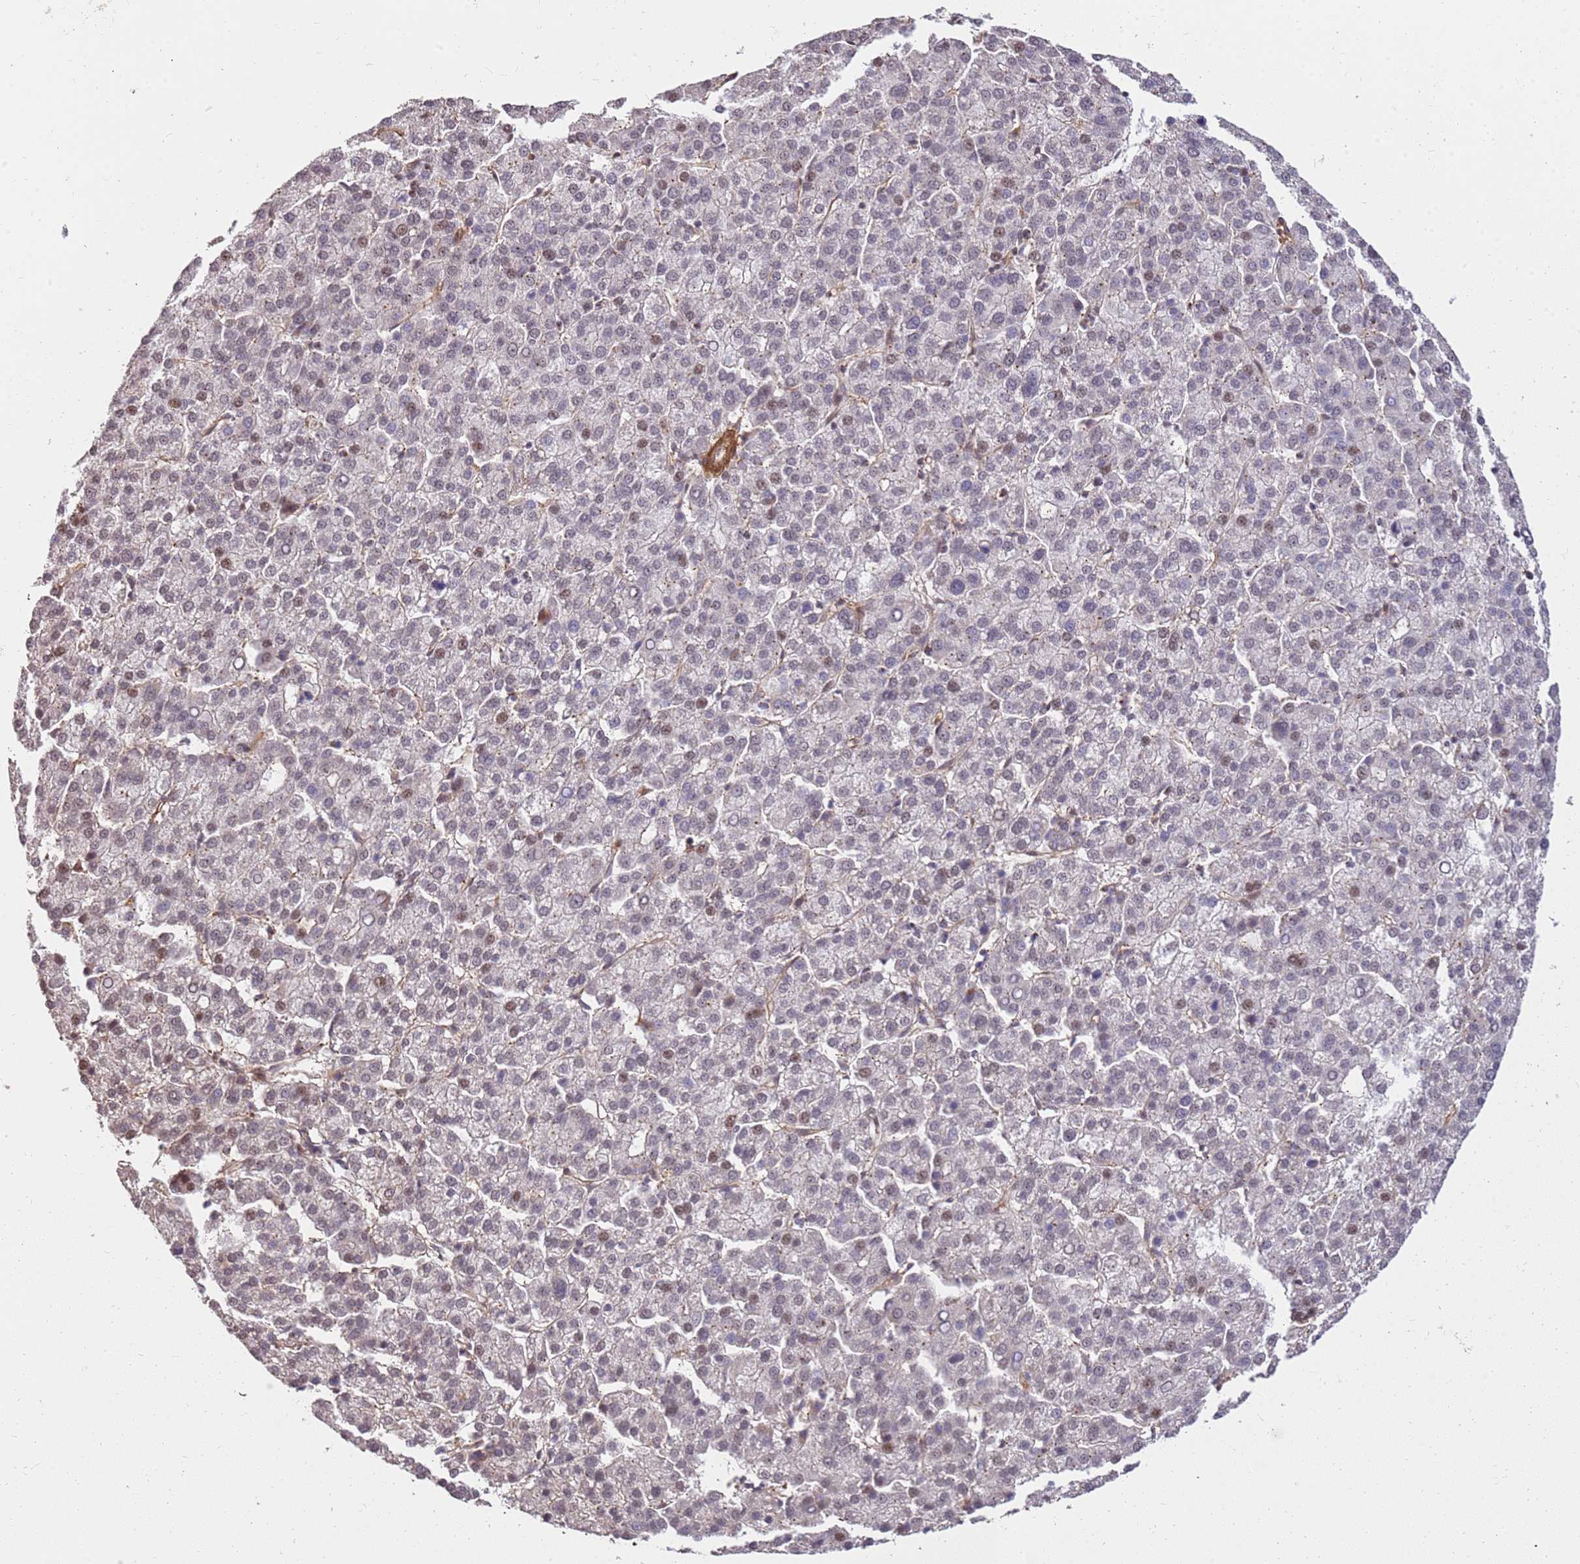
{"staining": {"intensity": "moderate", "quantity": "<25%", "location": "nuclear"}, "tissue": "liver cancer", "cell_type": "Tumor cells", "image_type": "cancer", "snomed": [{"axis": "morphology", "description": "Carcinoma, Hepatocellular, NOS"}, {"axis": "topography", "description": "Liver"}], "caption": "Protein staining demonstrates moderate nuclear staining in about <25% of tumor cells in liver cancer (hepatocellular carcinoma).", "gene": "ST18", "patient": {"sex": "female", "age": 58}}